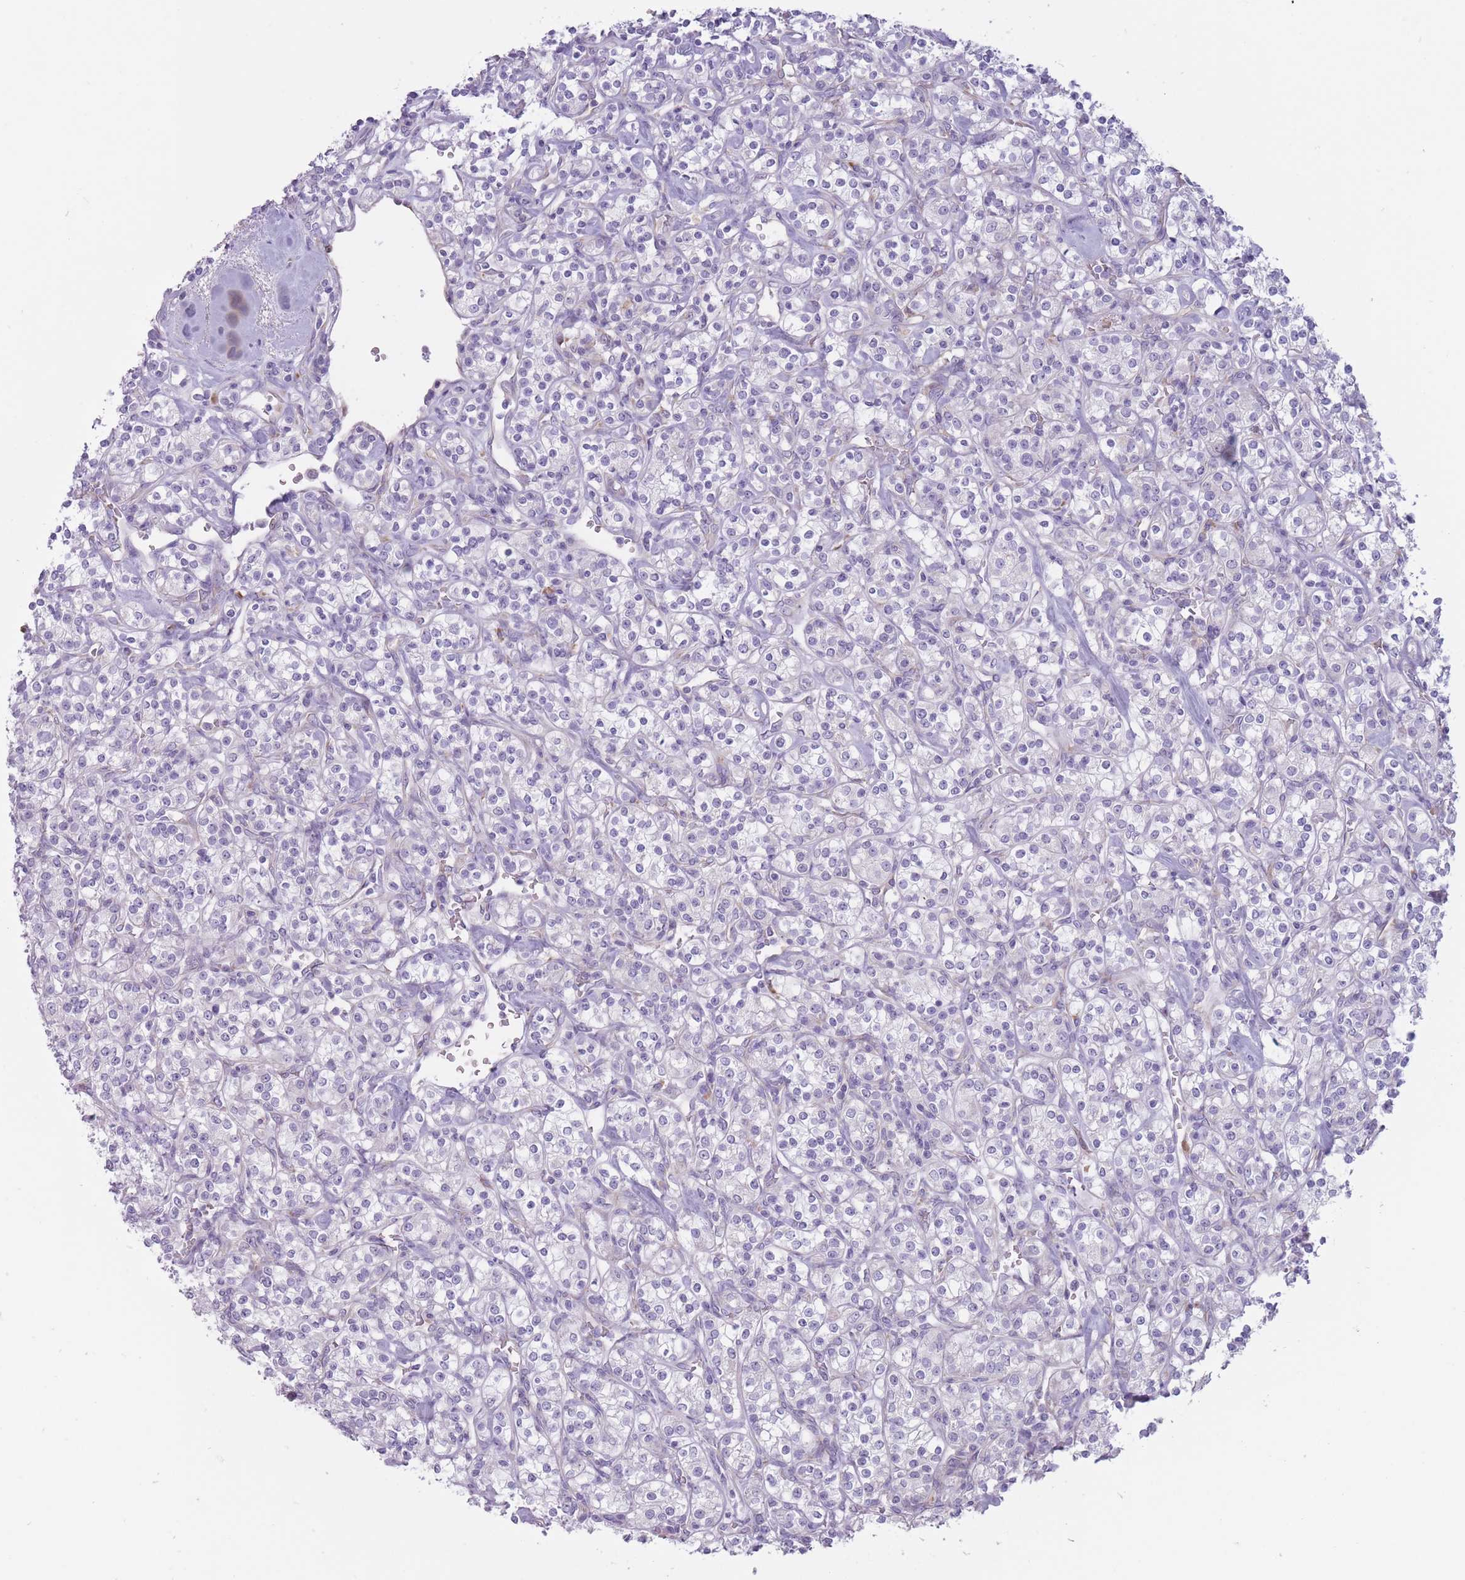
{"staining": {"intensity": "negative", "quantity": "none", "location": "none"}, "tissue": "renal cancer", "cell_type": "Tumor cells", "image_type": "cancer", "snomed": [{"axis": "morphology", "description": "Adenocarcinoma, NOS"}, {"axis": "topography", "description": "Kidney"}], "caption": "This is an immunohistochemistry (IHC) micrograph of human adenocarcinoma (renal). There is no expression in tumor cells.", "gene": "RPL18", "patient": {"sex": "male", "age": 77}}